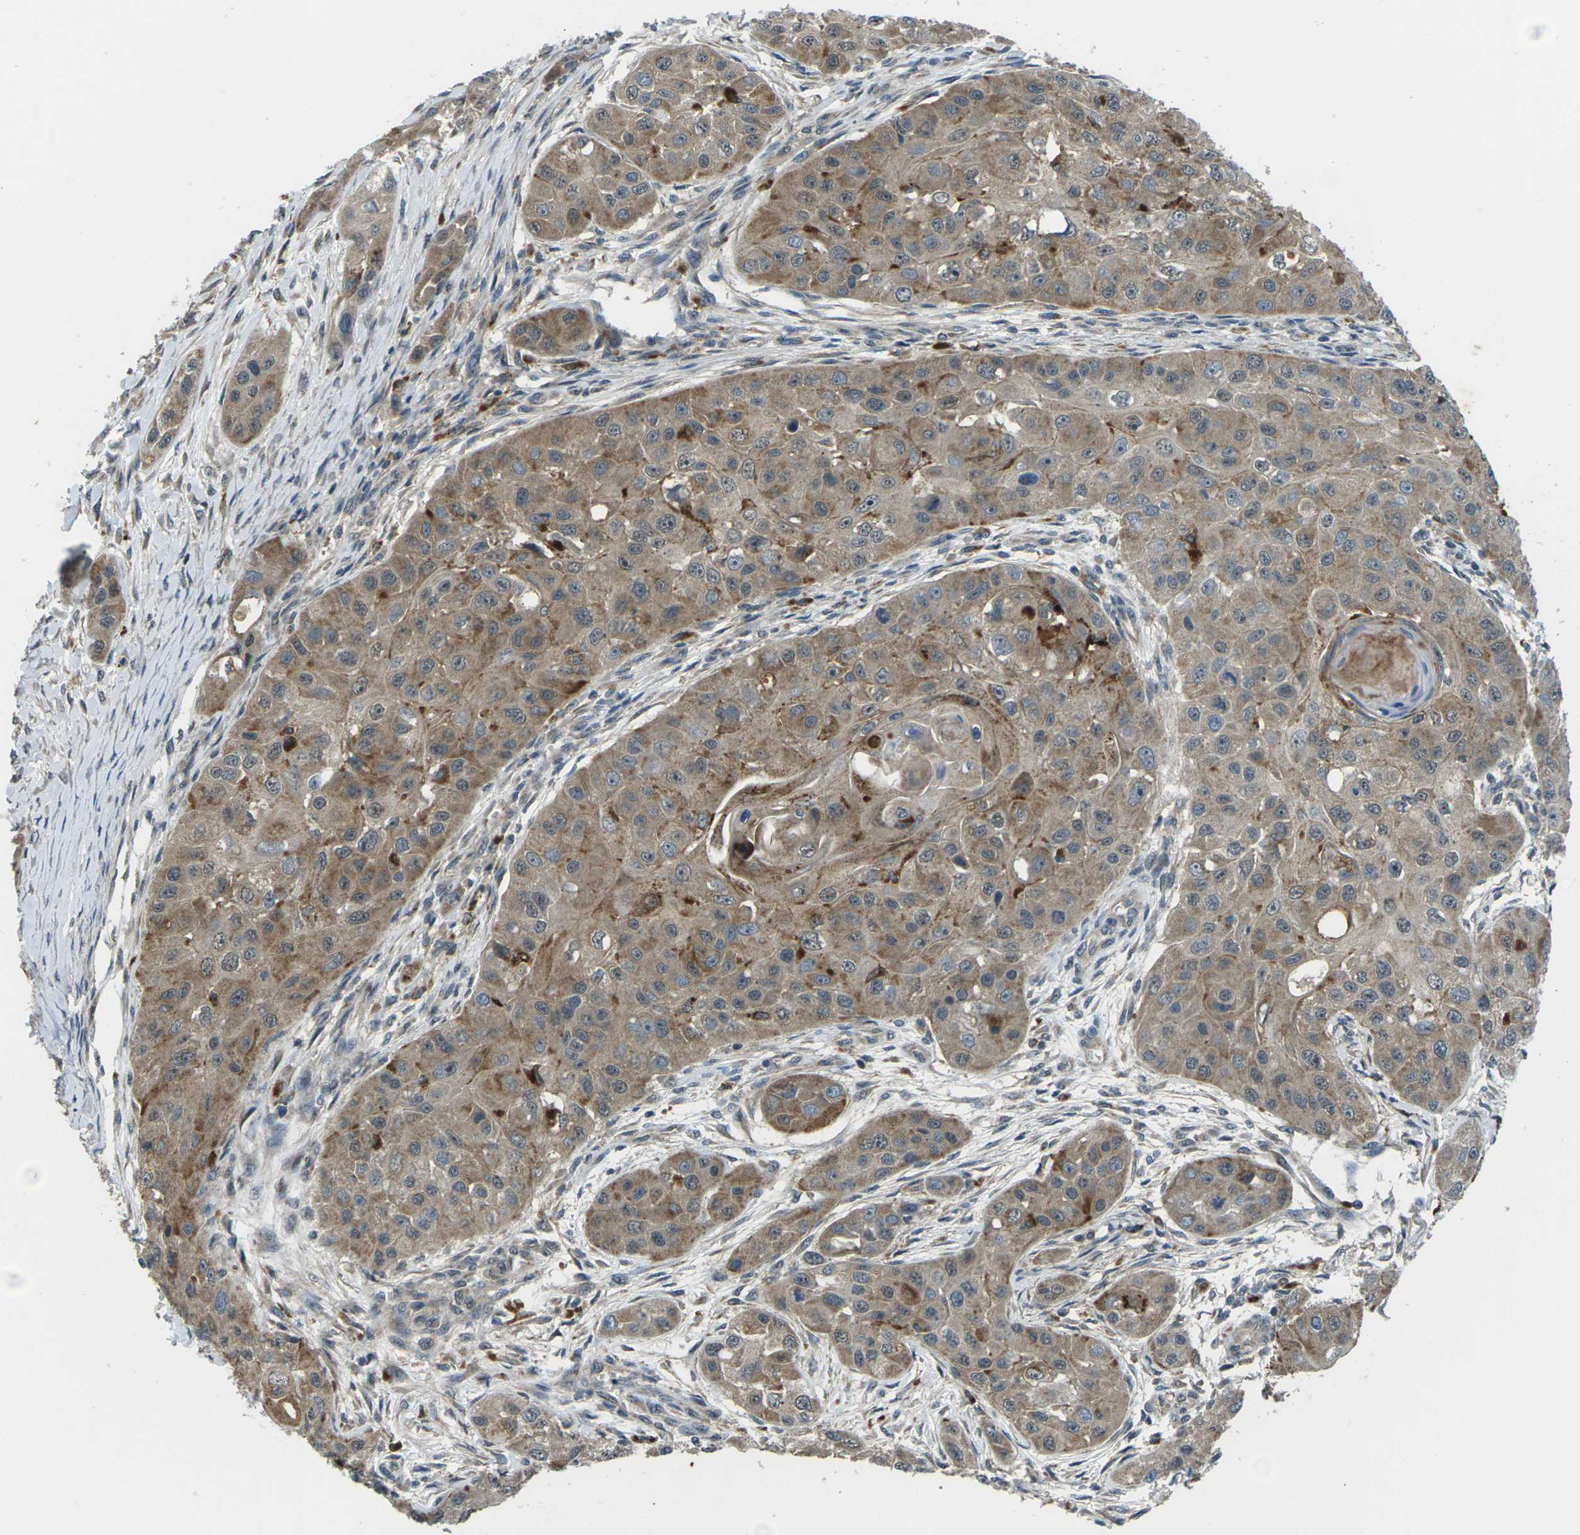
{"staining": {"intensity": "moderate", "quantity": ">75%", "location": "cytoplasmic/membranous"}, "tissue": "head and neck cancer", "cell_type": "Tumor cells", "image_type": "cancer", "snomed": [{"axis": "morphology", "description": "Normal tissue, NOS"}, {"axis": "morphology", "description": "Squamous cell carcinoma, NOS"}, {"axis": "topography", "description": "Skeletal muscle"}, {"axis": "topography", "description": "Head-Neck"}], "caption": "Head and neck cancer stained with IHC reveals moderate cytoplasmic/membranous staining in about >75% of tumor cells. (DAB (3,3'-diaminobenzidine) IHC, brown staining for protein, blue staining for nuclei).", "gene": "SLC31A2", "patient": {"sex": "male", "age": 51}}